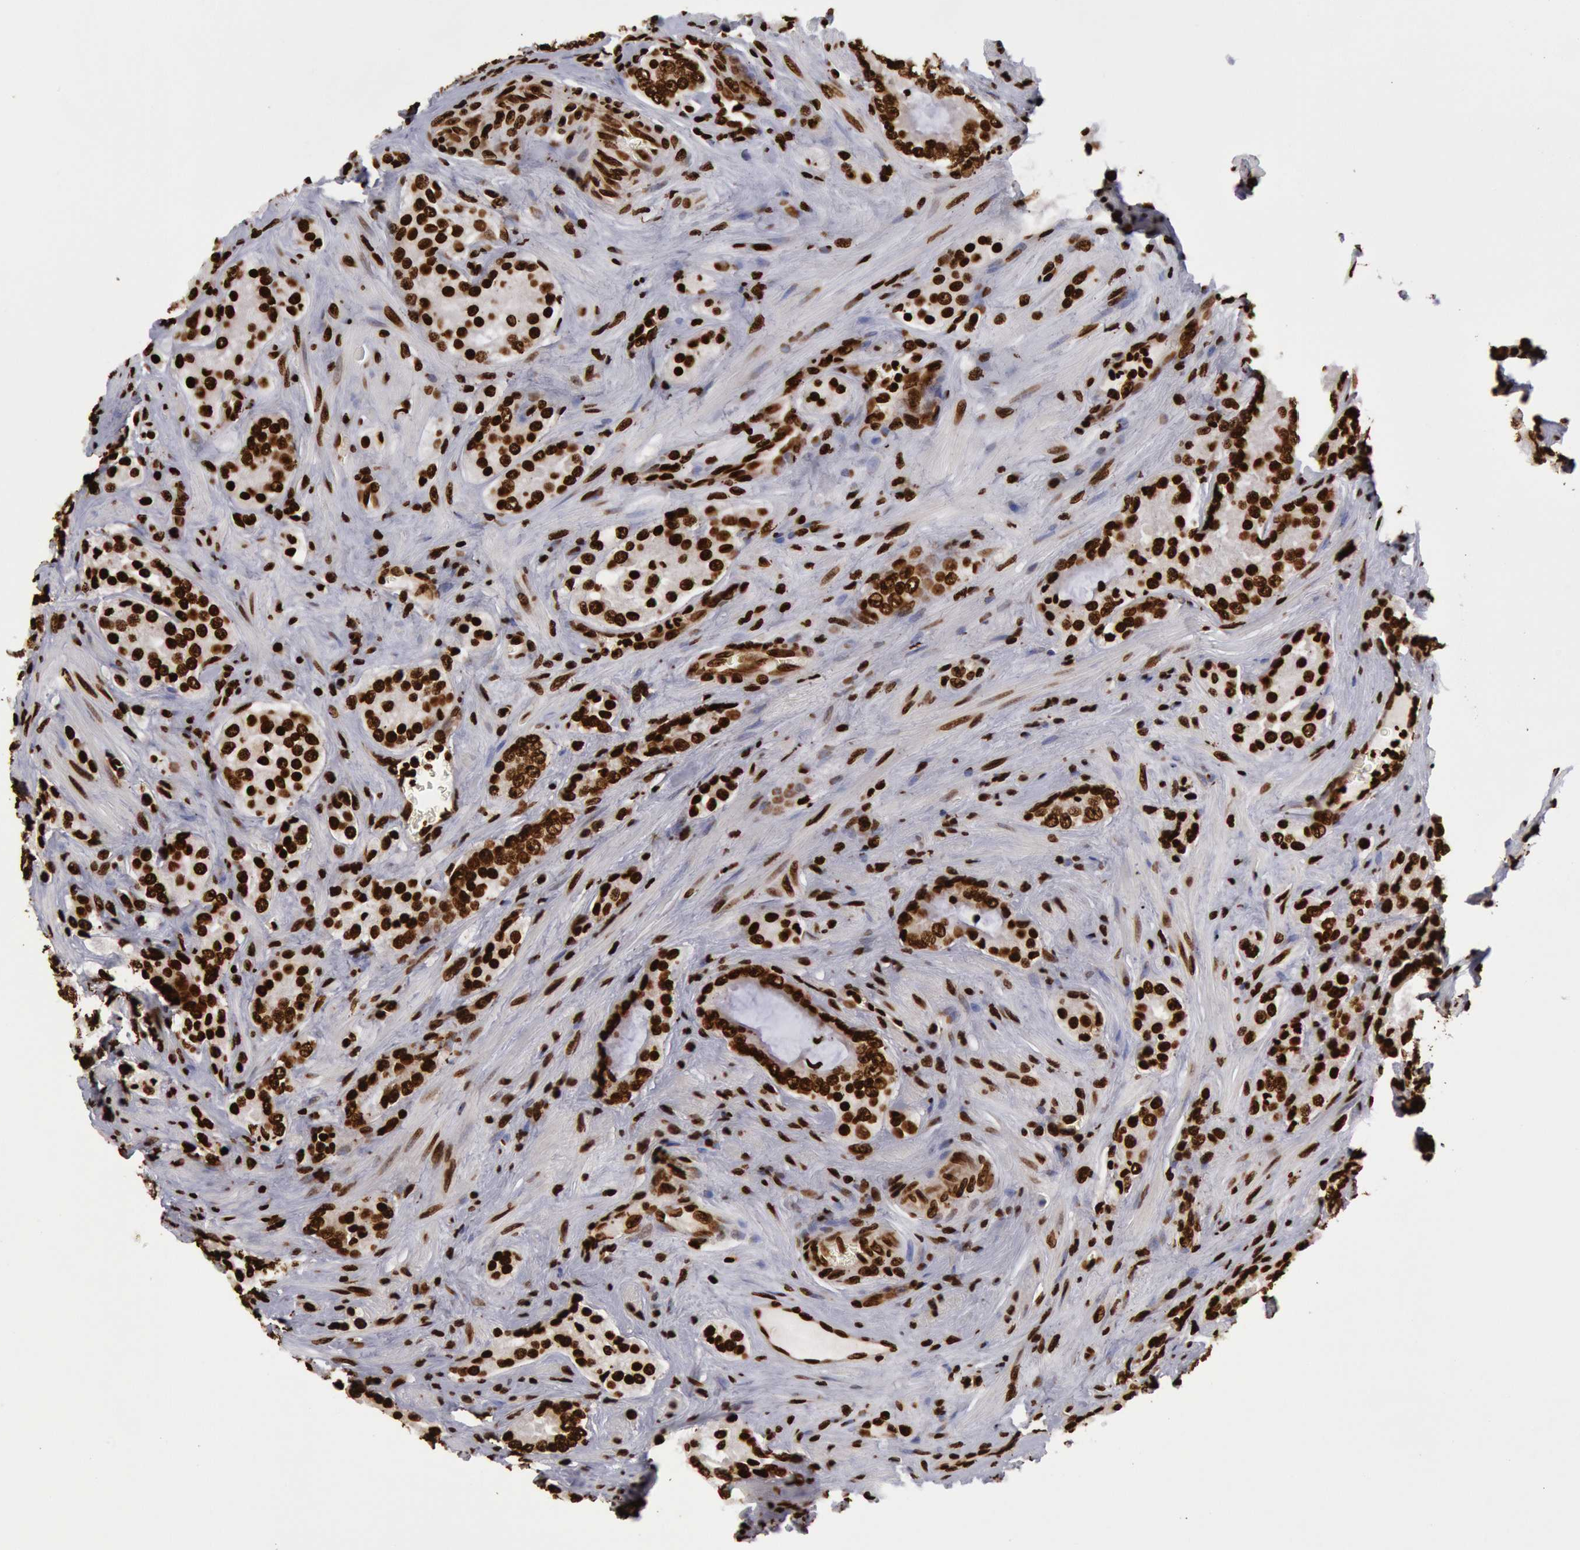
{"staining": {"intensity": "strong", "quantity": ">75%", "location": "nuclear"}, "tissue": "prostate cancer", "cell_type": "Tumor cells", "image_type": "cancer", "snomed": [{"axis": "morphology", "description": "Adenocarcinoma, Medium grade"}, {"axis": "topography", "description": "Prostate"}], "caption": "Immunohistochemical staining of prostate medium-grade adenocarcinoma shows strong nuclear protein staining in about >75% of tumor cells.", "gene": "H3-4", "patient": {"sex": "male", "age": 60}}